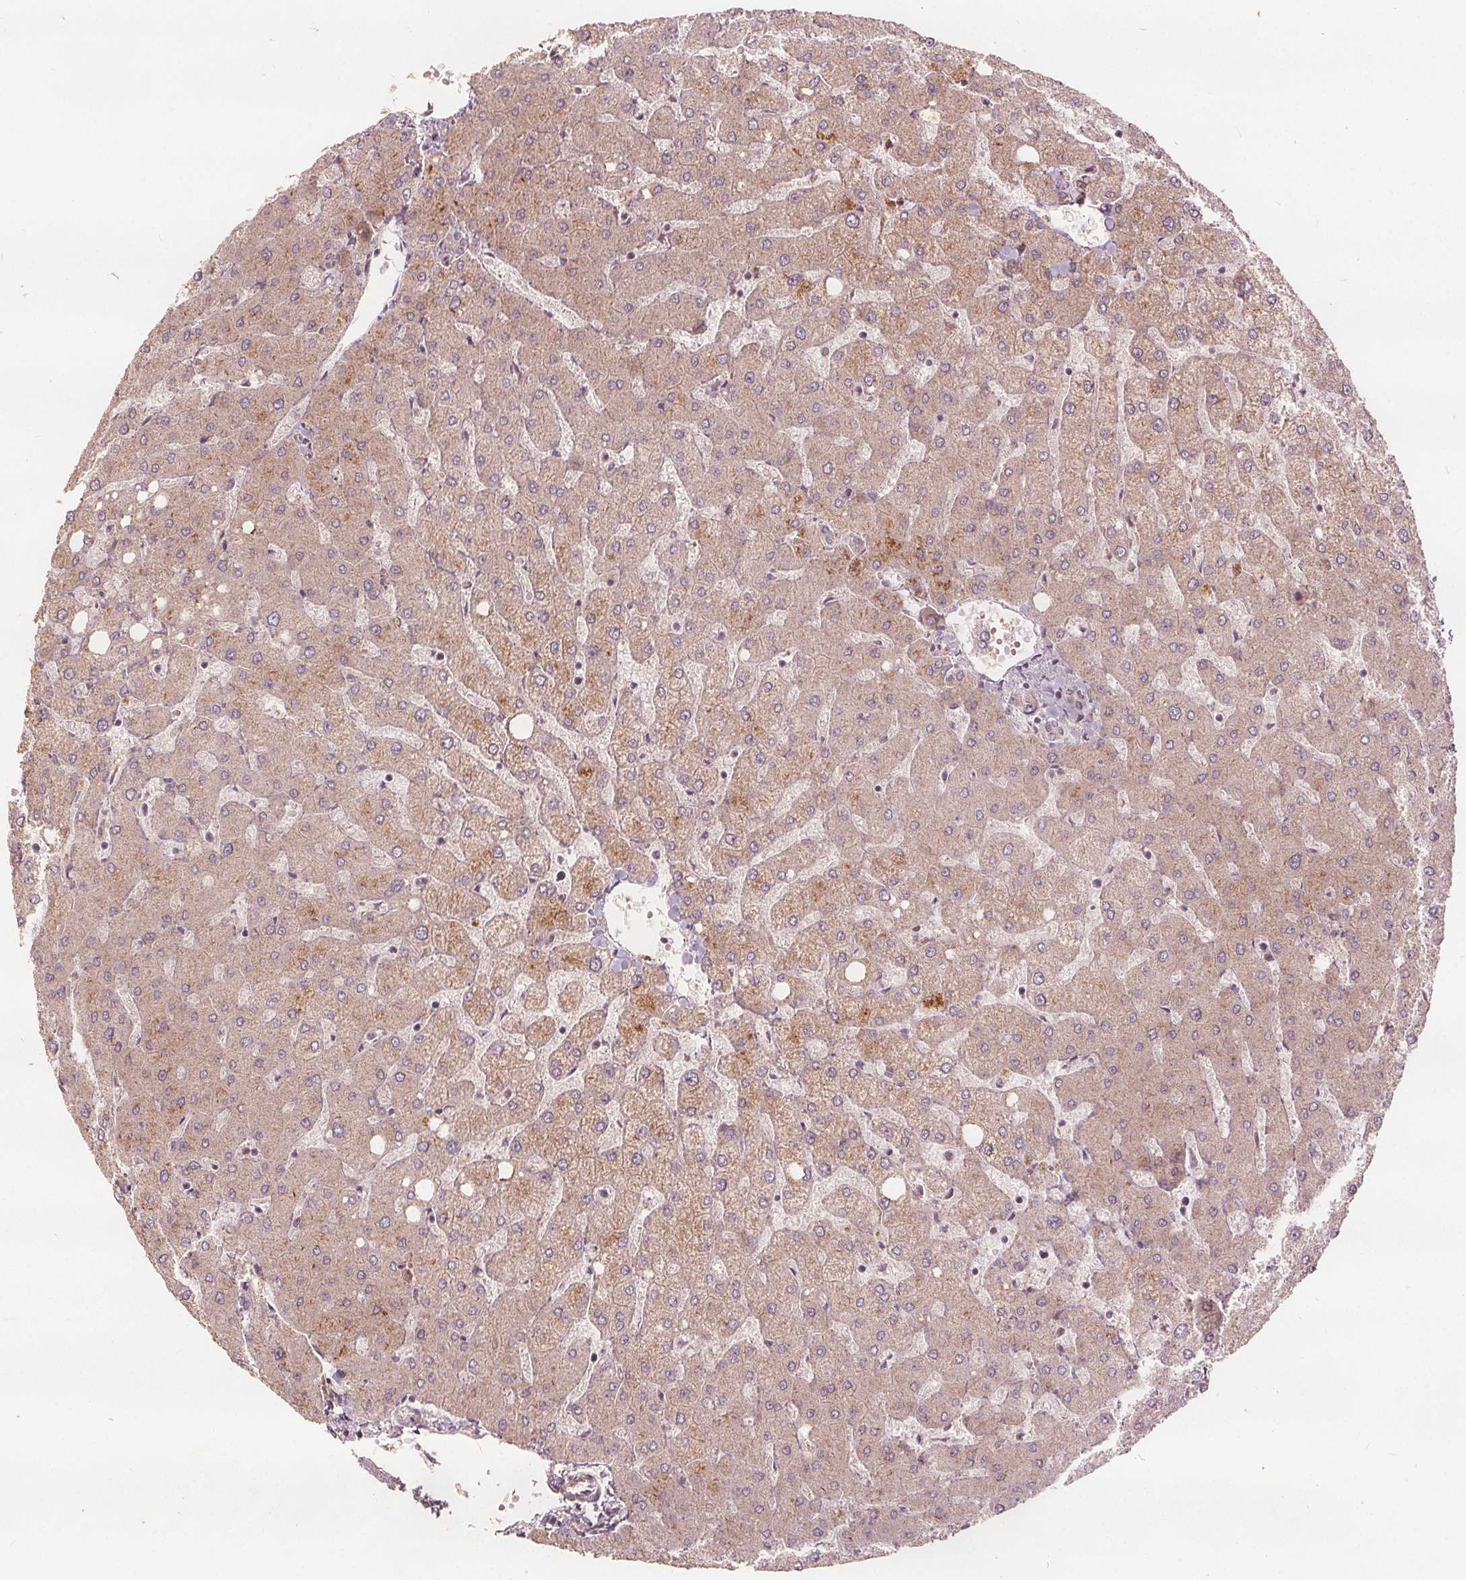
{"staining": {"intensity": "negative", "quantity": "none", "location": "none"}, "tissue": "liver", "cell_type": "Cholangiocytes", "image_type": "normal", "snomed": [{"axis": "morphology", "description": "Normal tissue, NOS"}, {"axis": "topography", "description": "Liver"}], "caption": "The micrograph demonstrates no staining of cholangiocytes in unremarkable liver.", "gene": "PTPRT", "patient": {"sex": "female", "age": 54}}